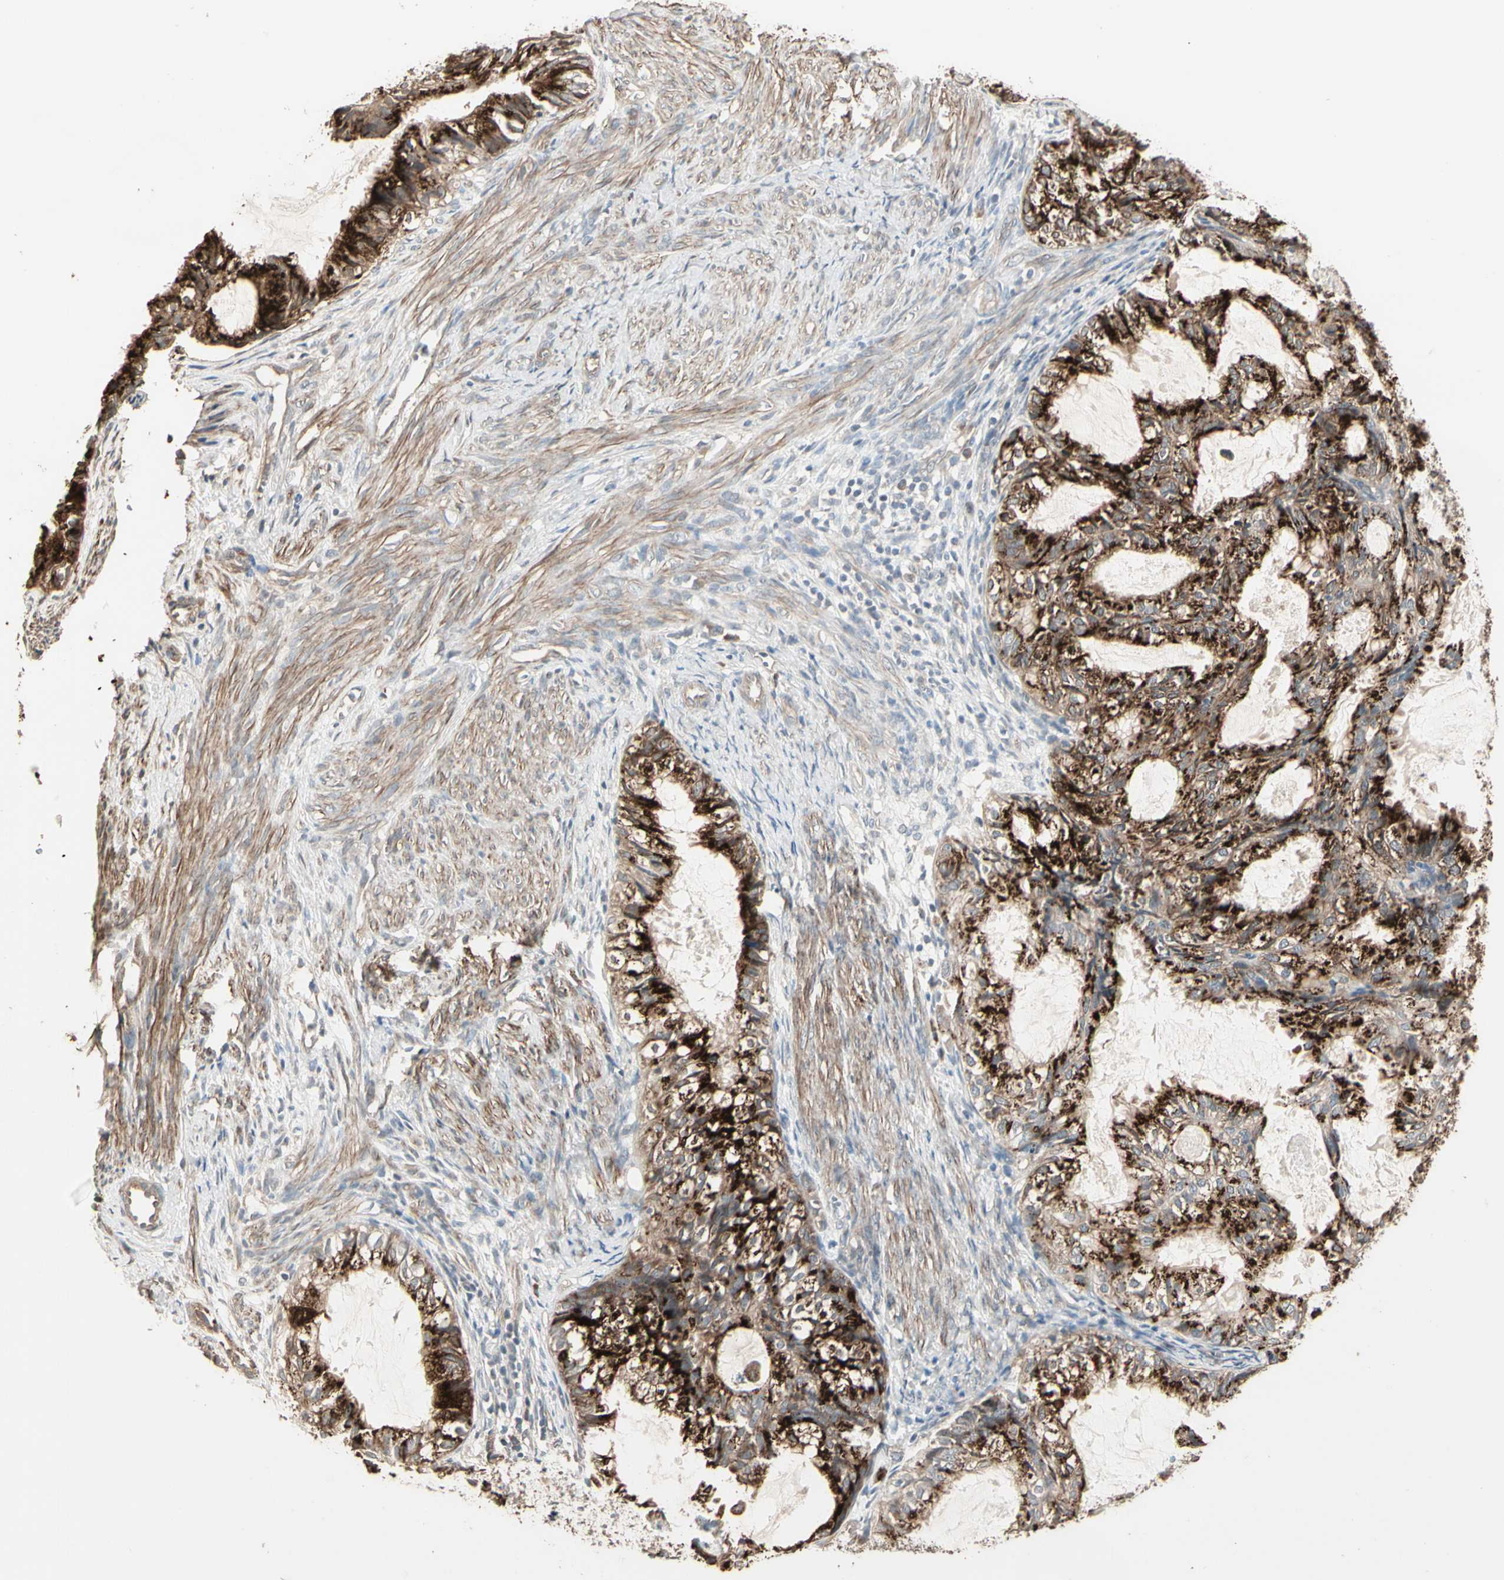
{"staining": {"intensity": "strong", "quantity": ">75%", "location": "cytoplasmic/membranous"}, "tissue": "cervical cancer", "cell_type": "Tumor cells", "image_type": "cancer", "snomed": [{"axis": "morphology", "description": "Normal tissue, NOS"}, {"axis": "morphology", "description": "Adenocarcinoma, NOS"}, {"axis": "topography", "description": "Cervix"}, {"axis": "topography", "description": "Endometrium"}], "caption": "A histopathology image of human cervical cancer (adenocarcinoma) stained for a protein demonstrates strong cytoplasmic/membranous brown staining in tumor cells. (IHC, brightfield microscopy, high magnification).", "gene": "GALNT3", "patient": {"sex": "female", "age": 86}}